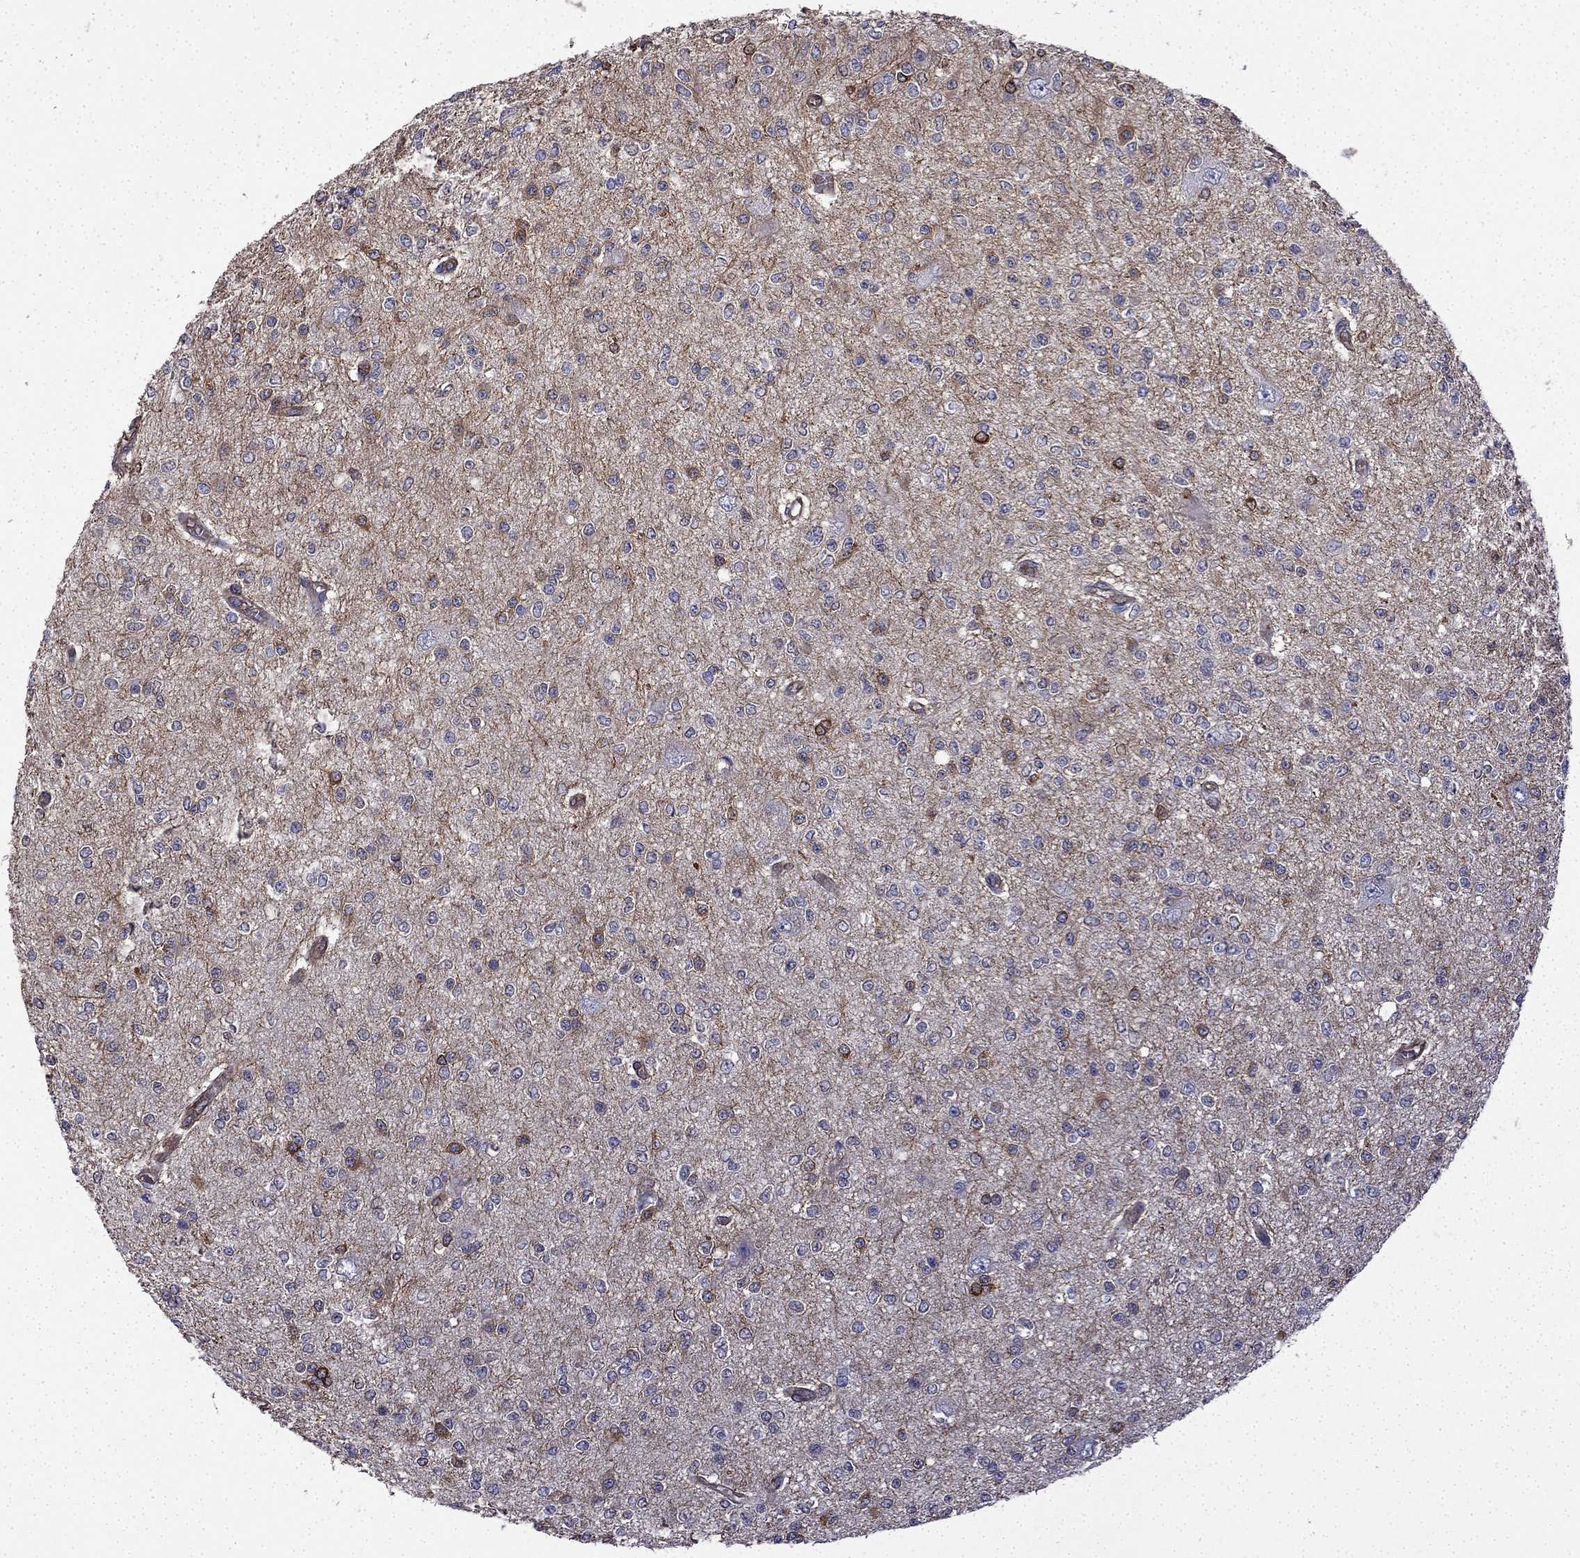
{"staining": {"intensity": "negative", "quantity": "none", "location": "none"}, "tissue": "glioma", "cell_type": "Tumor cells", "image_type": "cancer", "snomed": [{"axis": "morphology", "description": "Glioma, malignant, Low grade"}, {"axis": "topography", "description": "Brain"}], "caption": "A high-resolution micrograph shows immunohistochemistry (IHC) staining of glioma, which reveals no significant positivity in tumor cells.", "gene": "MAP4", "patient": {"sex": "male", "age": 67}}